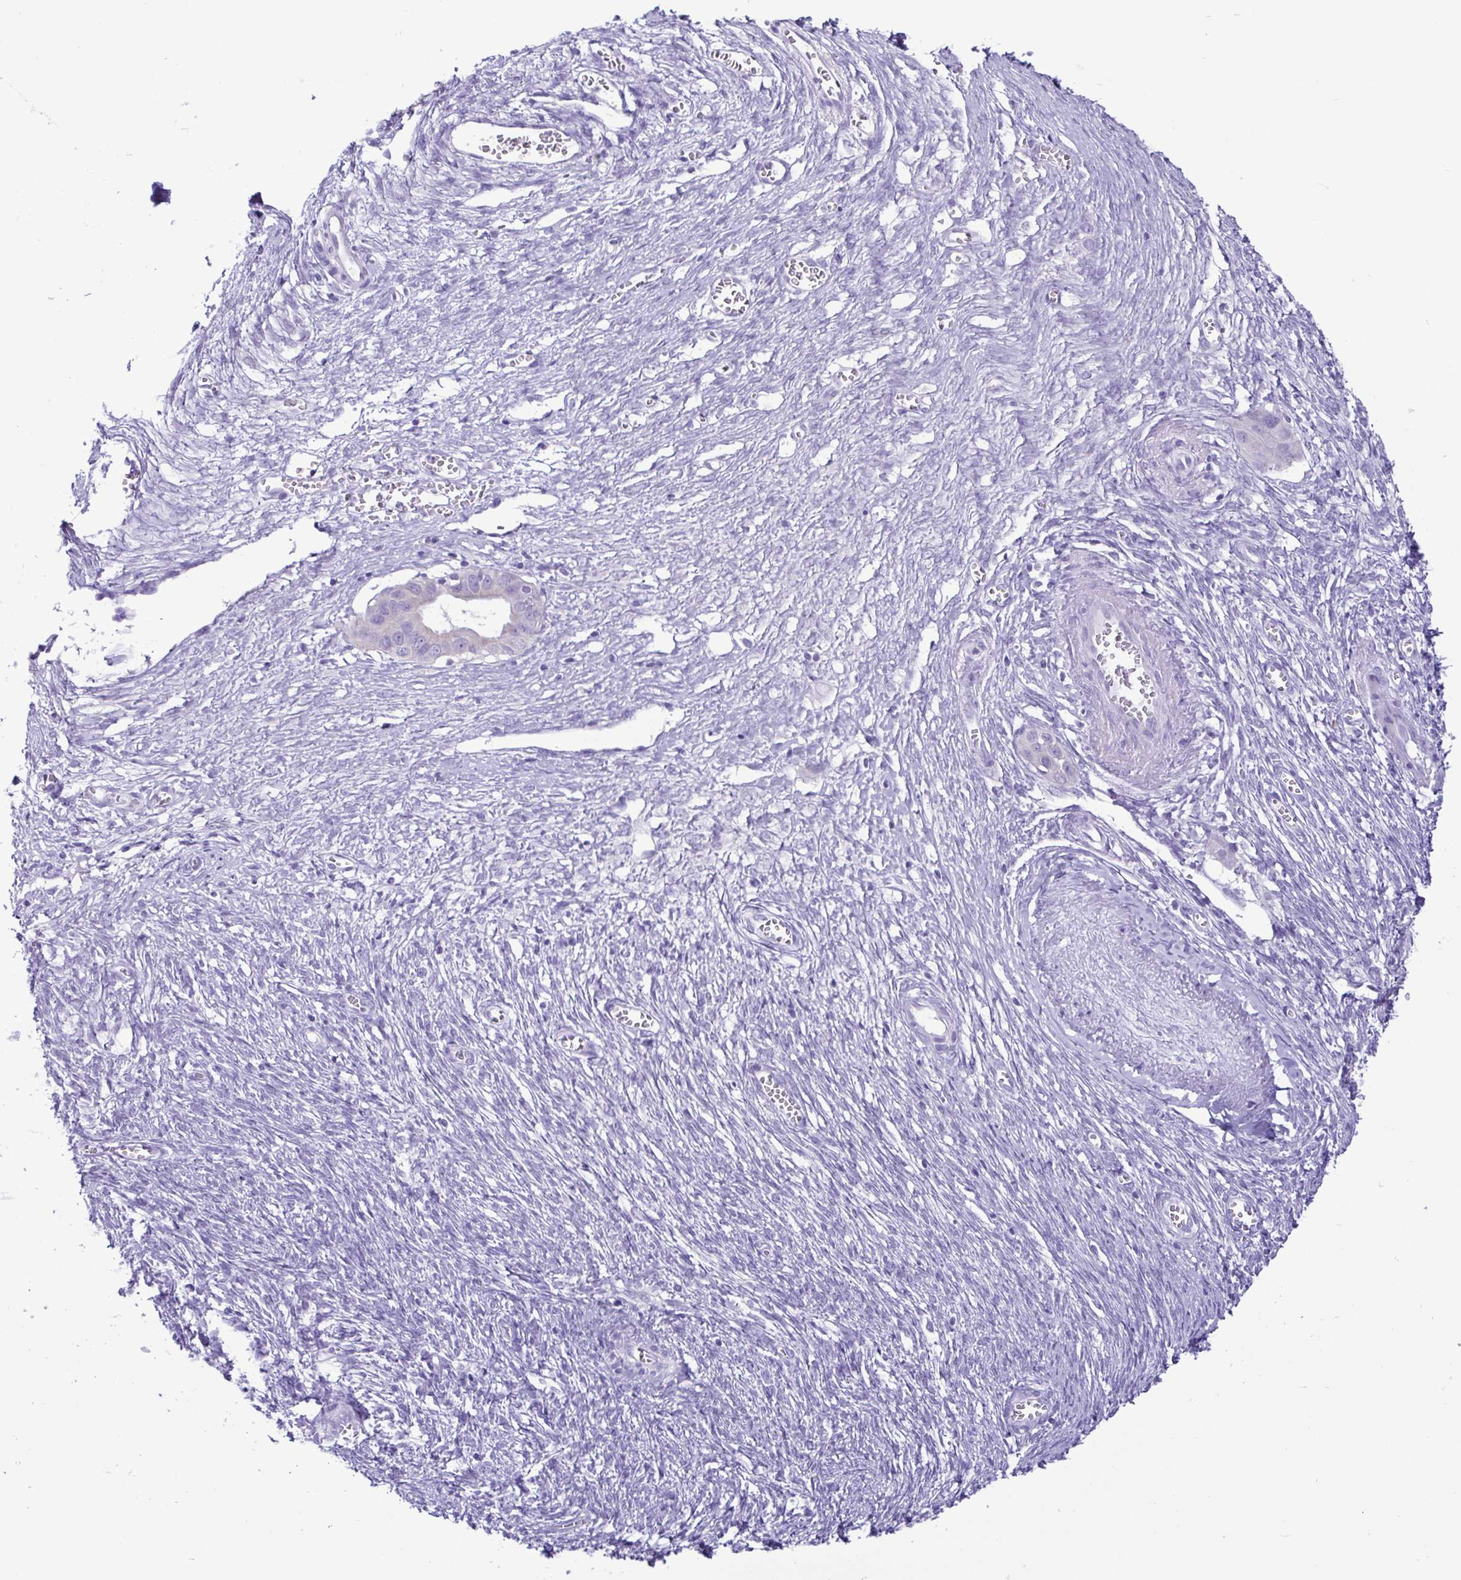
{"staining": {"intensity": "negative", "quantity": "none", "location": "none"}, "tissue": "ovarian cancer", "cell_type": "Tumor cells", "image_type": "cancer", "snomed": [{"axis": "morphology", "description": "Cystadenocarcinoma, mucinous, NOS"}, {"axis": "topography", "description": "Ovary"}], "caption": "The image reveals no significant staining in tumor cells of ovarian cancer.", "gene": "CBY2", "patient": {"sex": "female", "age": 70}}